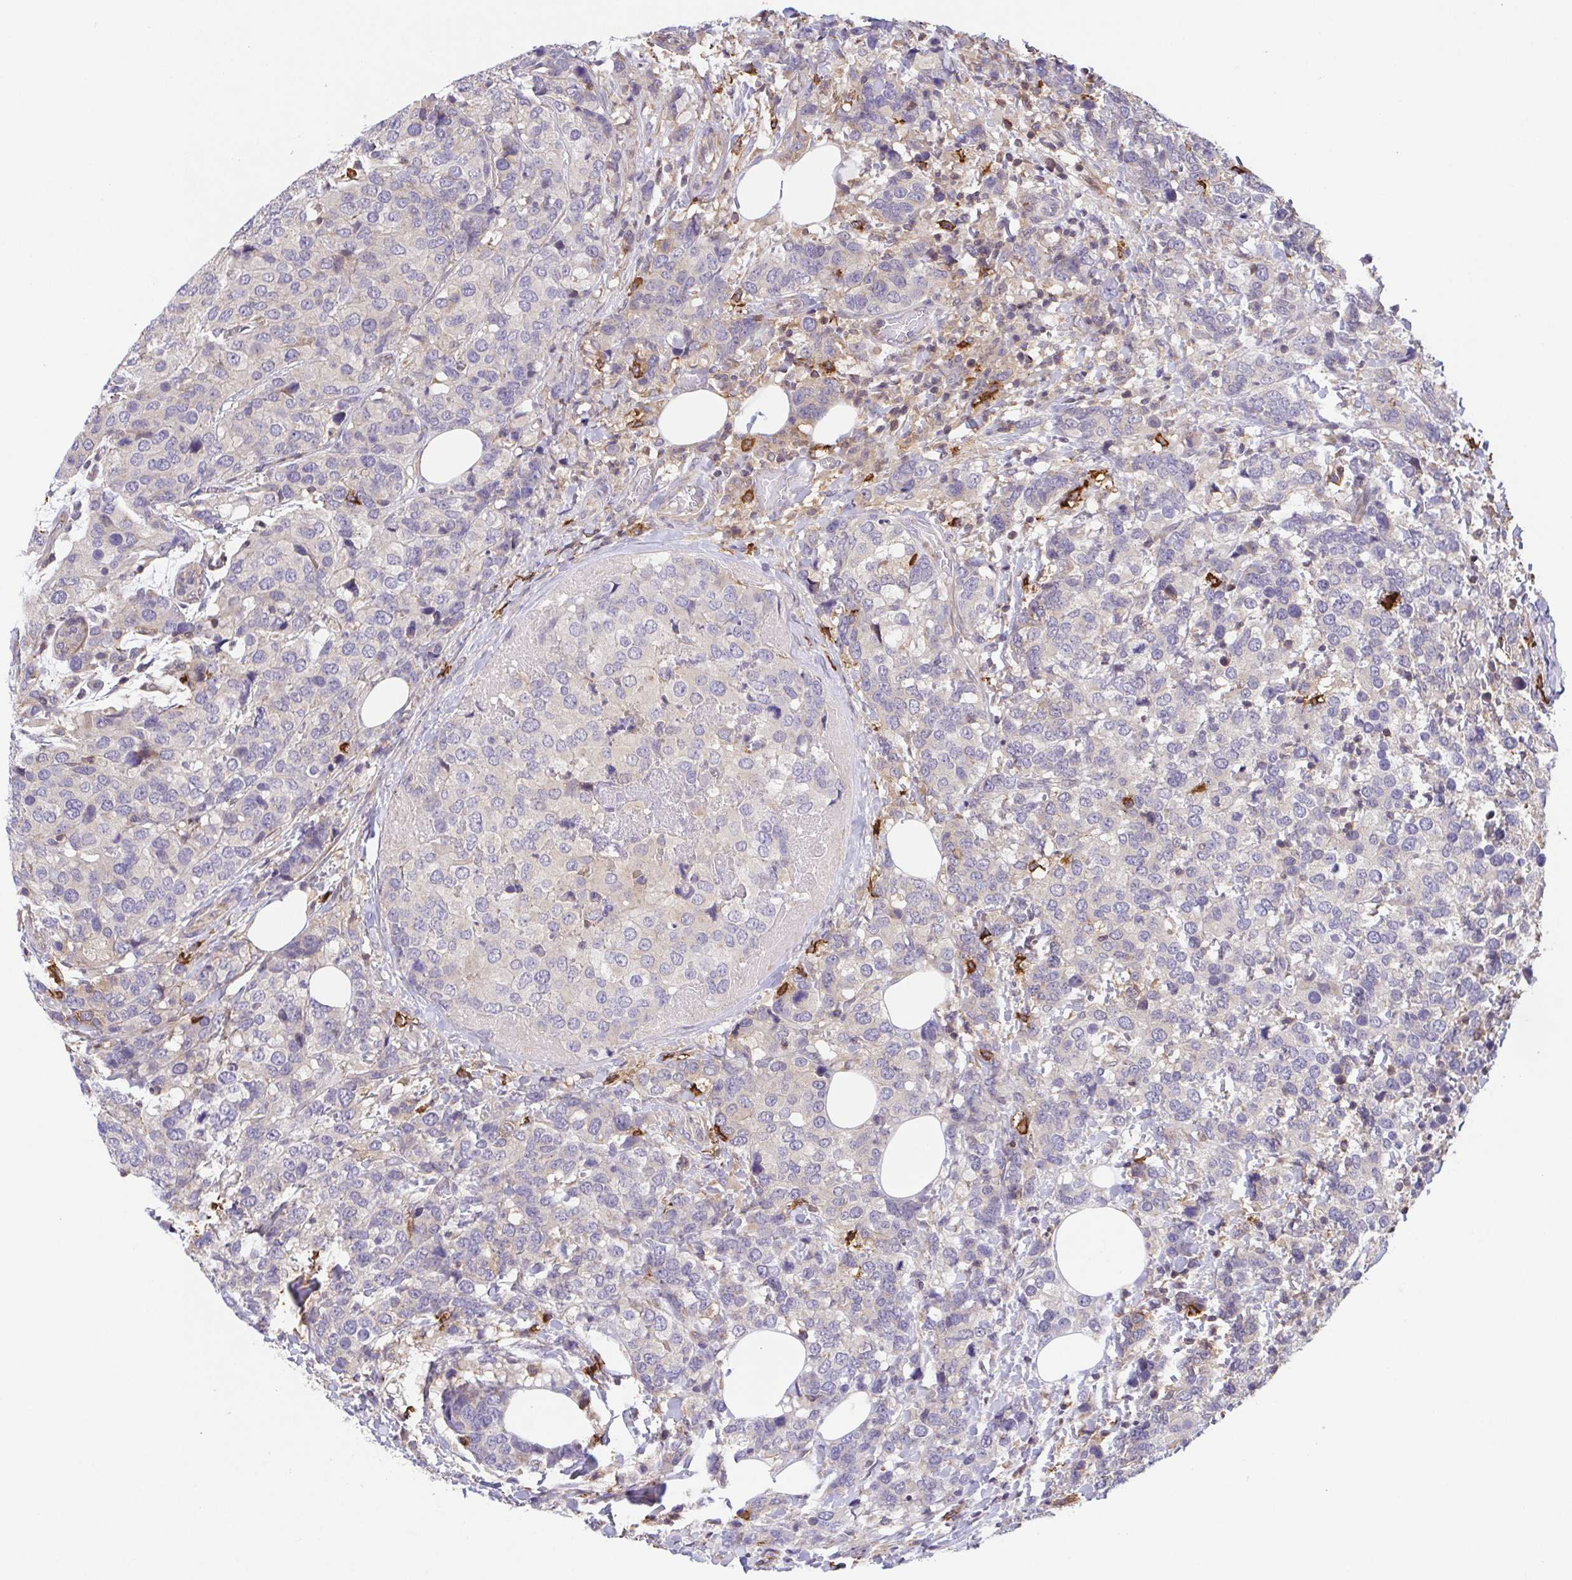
{"staining": {"intensity": "negative", "quantity": "none", "location": "none"}, "tissue": "breast cancer", "cell_type": "Tumor cells", "image_type": "cancer", "snomed": [{"axis": "morphology", "description": "Lobular carcinoma"}, {"axis": "topography", "description": "Breast"}], "caption": "DAB immunohistochemical staining of breast cancer reveals no significant expression in tumor cells.", "gene": "PREPL", "patient": {"sex": "female", "age": 59}}